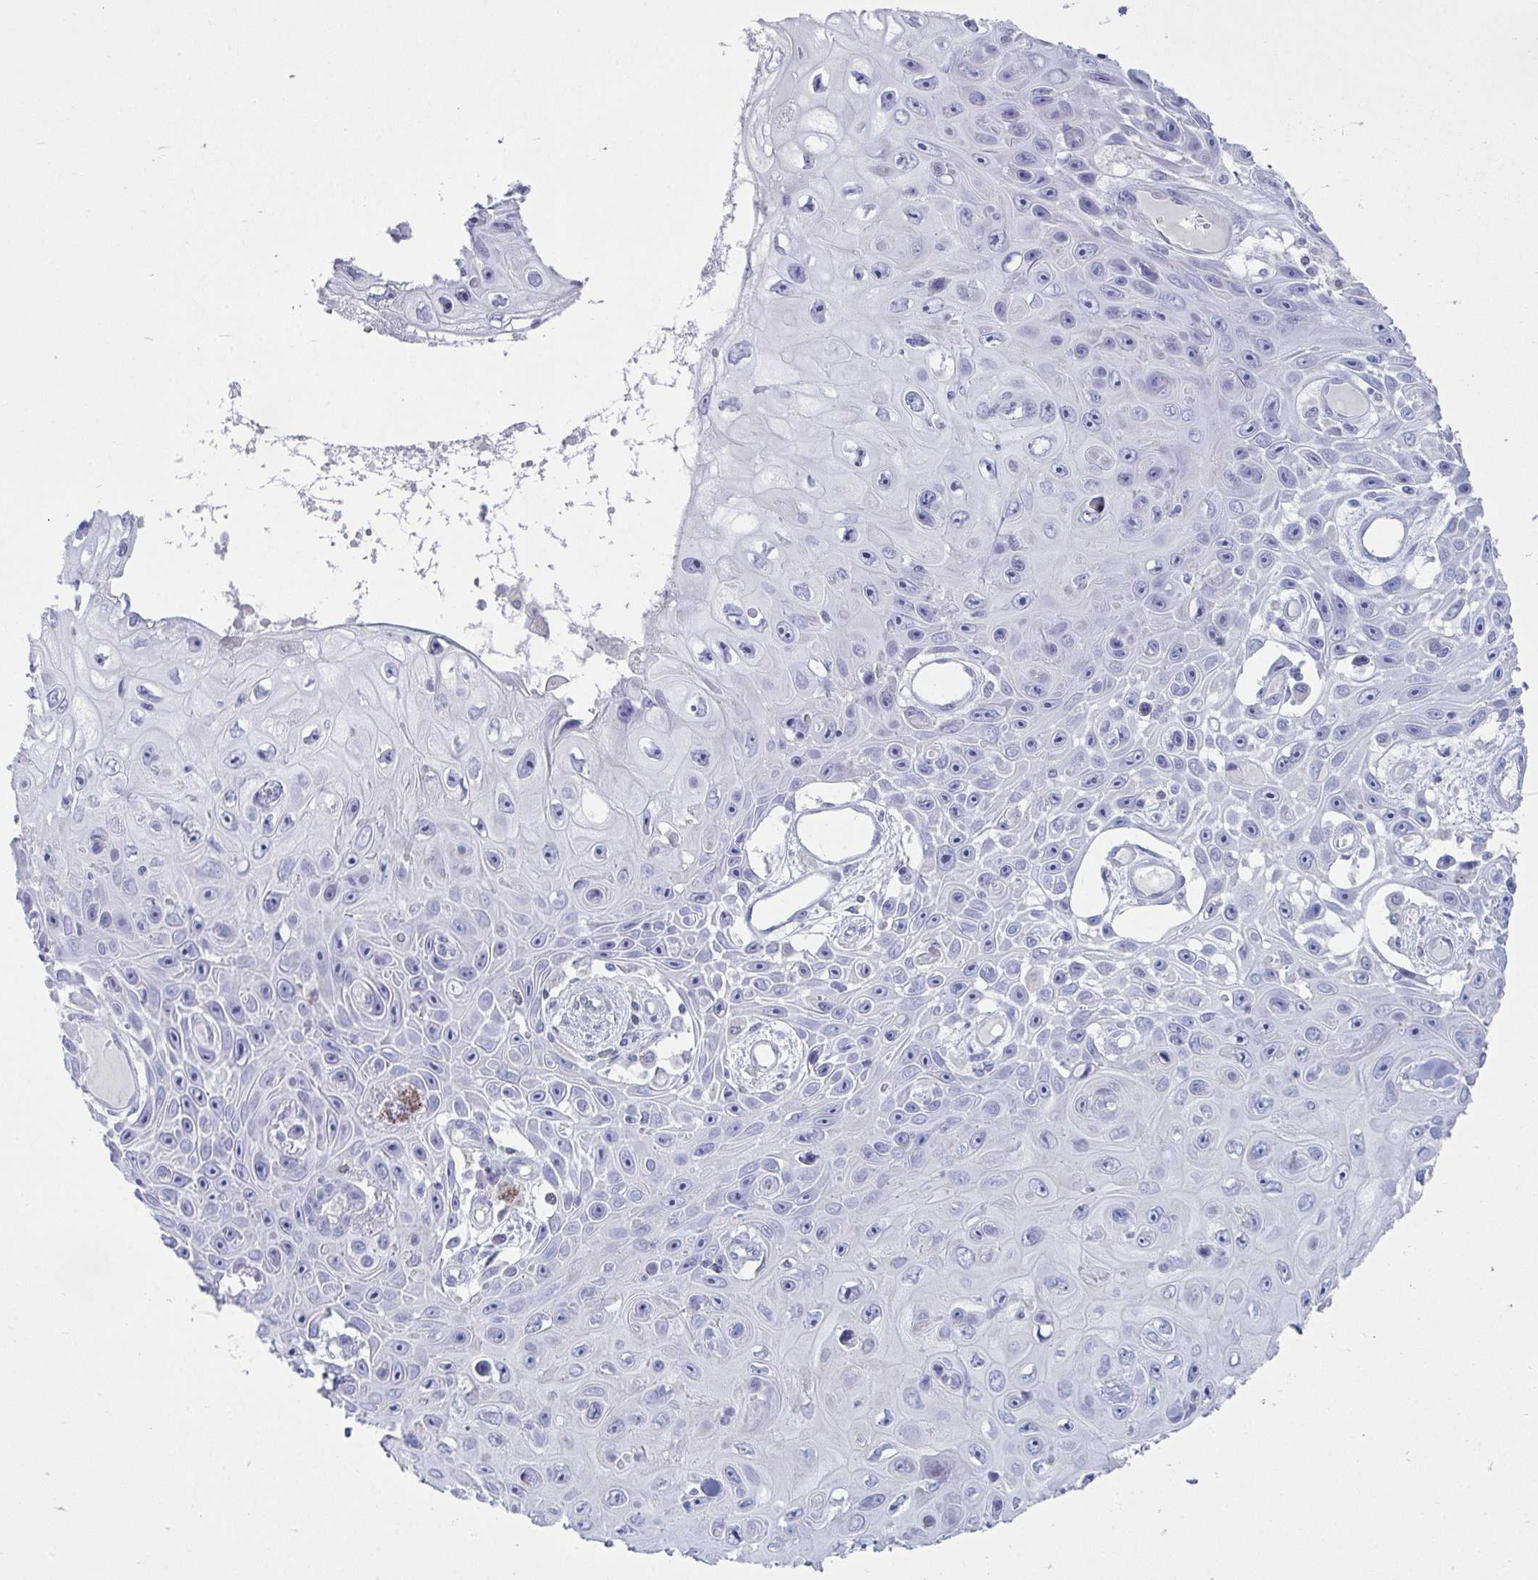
{"staining": {"intensity": "negative", "quantity": "none", "location": "none"}, "tissue": "skin cancer", "cell_type": "Tumor cells", "image_type": "cancer", "snomed": [{"axis": "morphology", "description": "Squamous cell carcinoma, NOS"}, {"axis": "topography", "description": "Skin"}], "caption": "Immunohistochemical staining of skin cancer (squamous cell carcinoma) displays no significant staining in tumor cells.", "gene": "SERPINB10", "patient": {"sex": "male", "age": 82}}